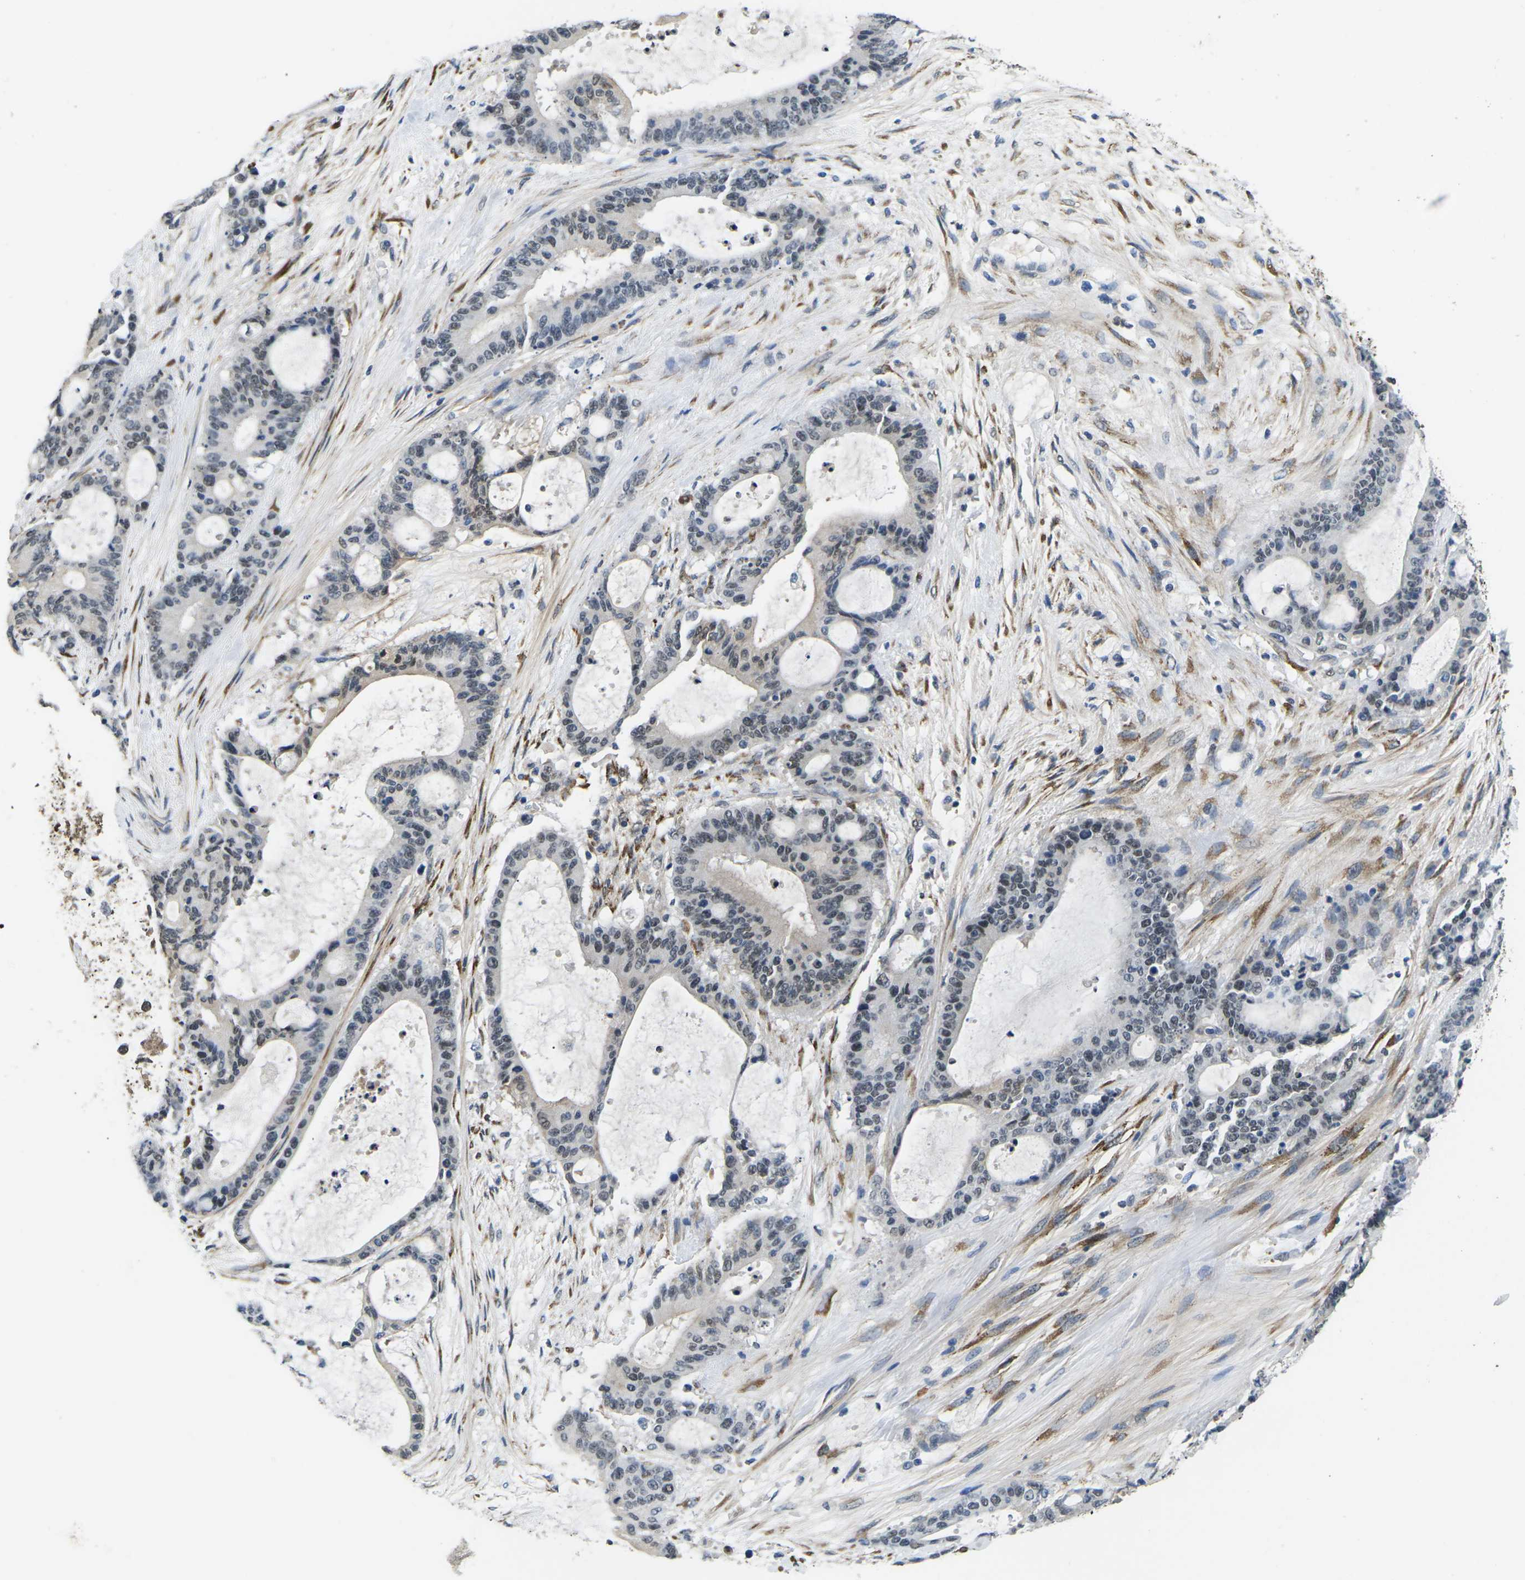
{"staining": {"intensity": "negative", "quantity": "none", "location": "none"}, "tissue": "liver cancer", "cell_type": "Tumor cells", "image_type": "cancer", "snomed": [{"axis": "morphology", "description": "Cholangiocarcinoma"}, {"axis": "topography", "description": "Liver"}], "caption": "High power microscopy micrograph of an immunohistochemistry (IHC) micrograph of liver cholangiocarcinoma, revealing no significant positivity in tumor cells.", "gene": "SCNN1B", "patient": {"sex": "female", "age": 73}}